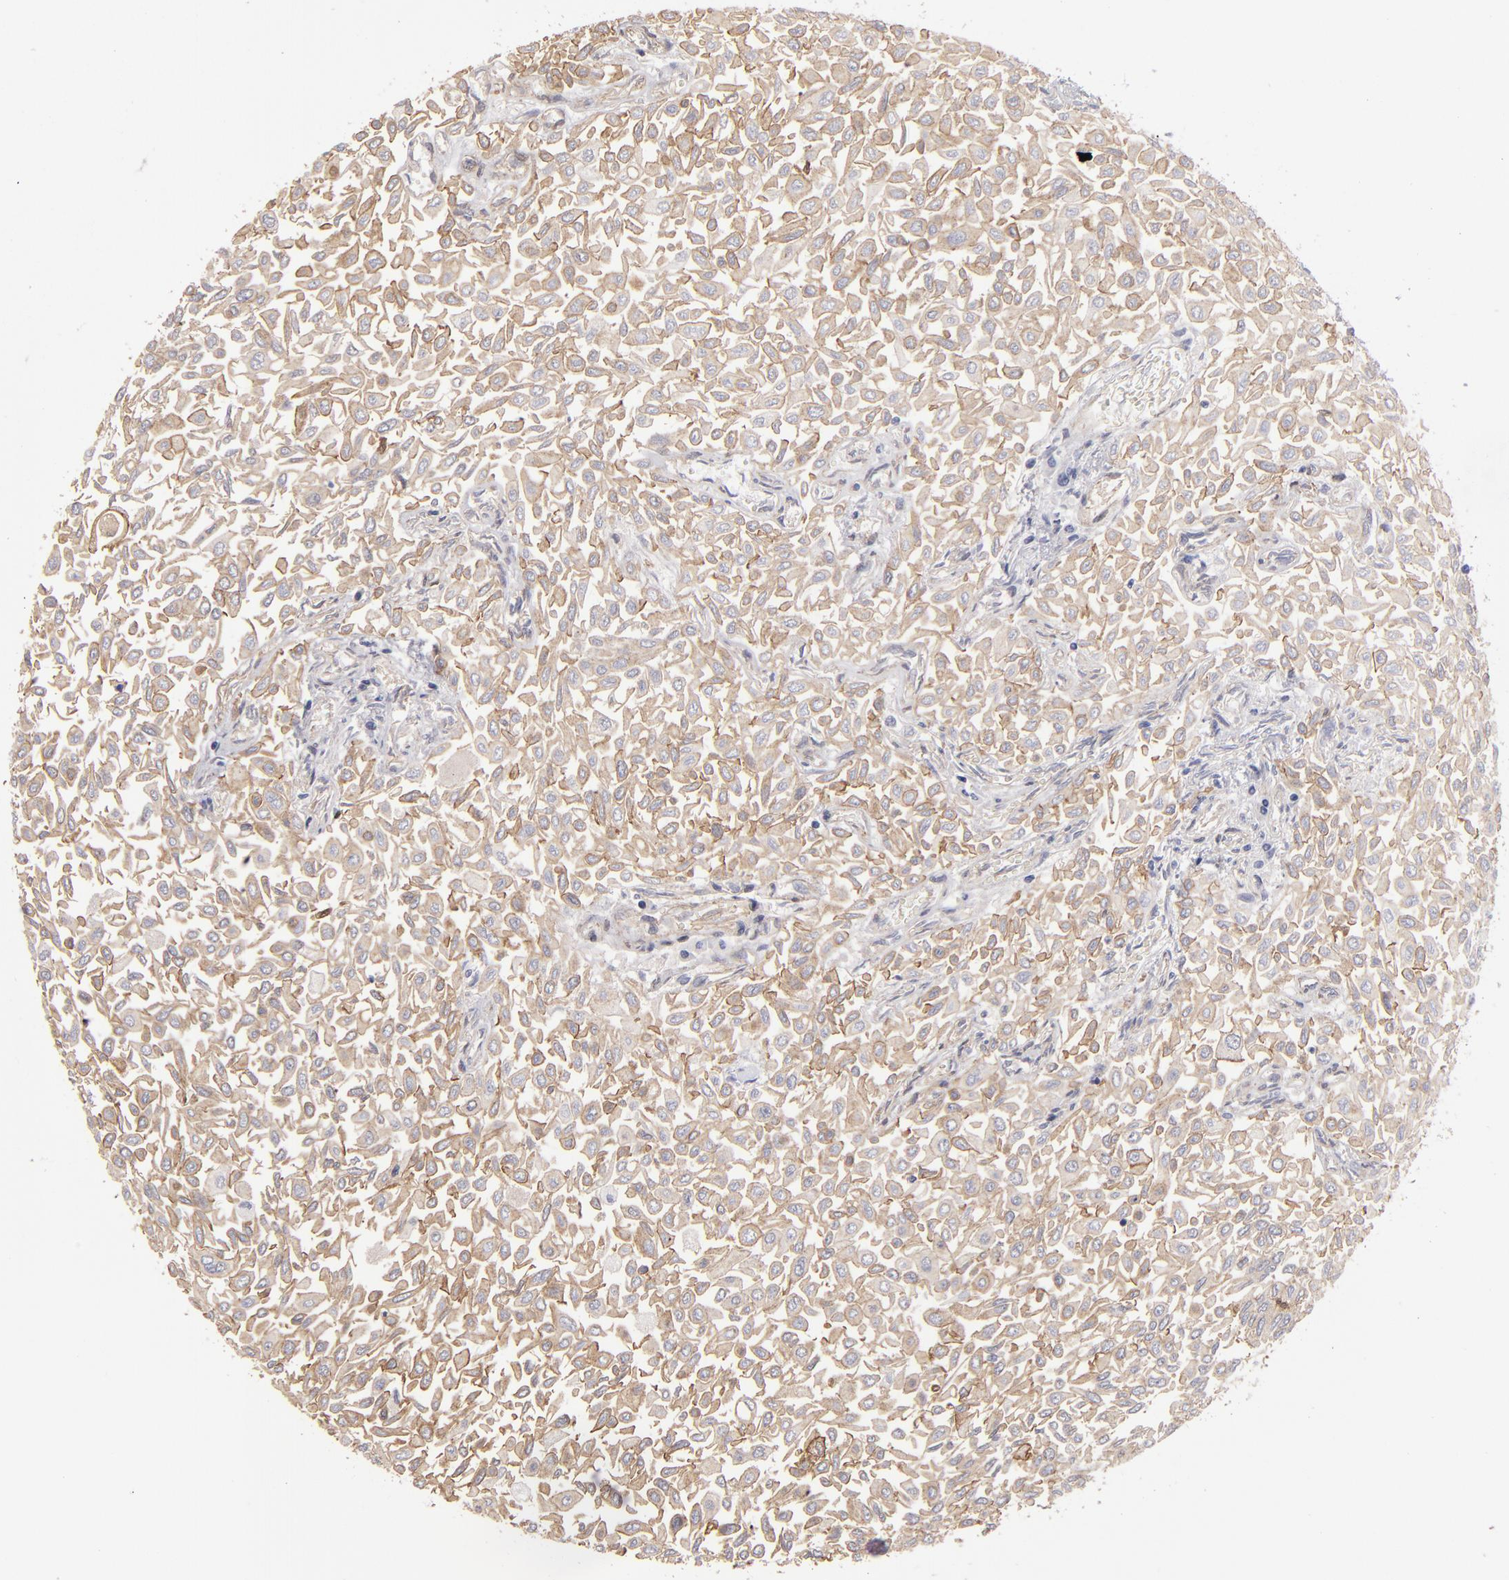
{"staining": {"intensity": "weak", "quantity": ">75%", "location": "cytoplasmic/membranous"}, "tissue": "urothelial cancer", "cell_type": "Tumor cells", "image_type": "cancer", "snomed": [{"axis": "morphology", "description": "Urothelial carcinoma, Low grade"}, {"axis": "topography", "description": "Urinary bladder"}], "caption": "About >75% of tumor cells in human urothelial carcinoma (low-grade) show weak cytoplasmic/membranous protein staining as visualized by brown immunohistochemical staining.", "gene": "NDRG2", "patient": {"sex": "male", "age": 64}}